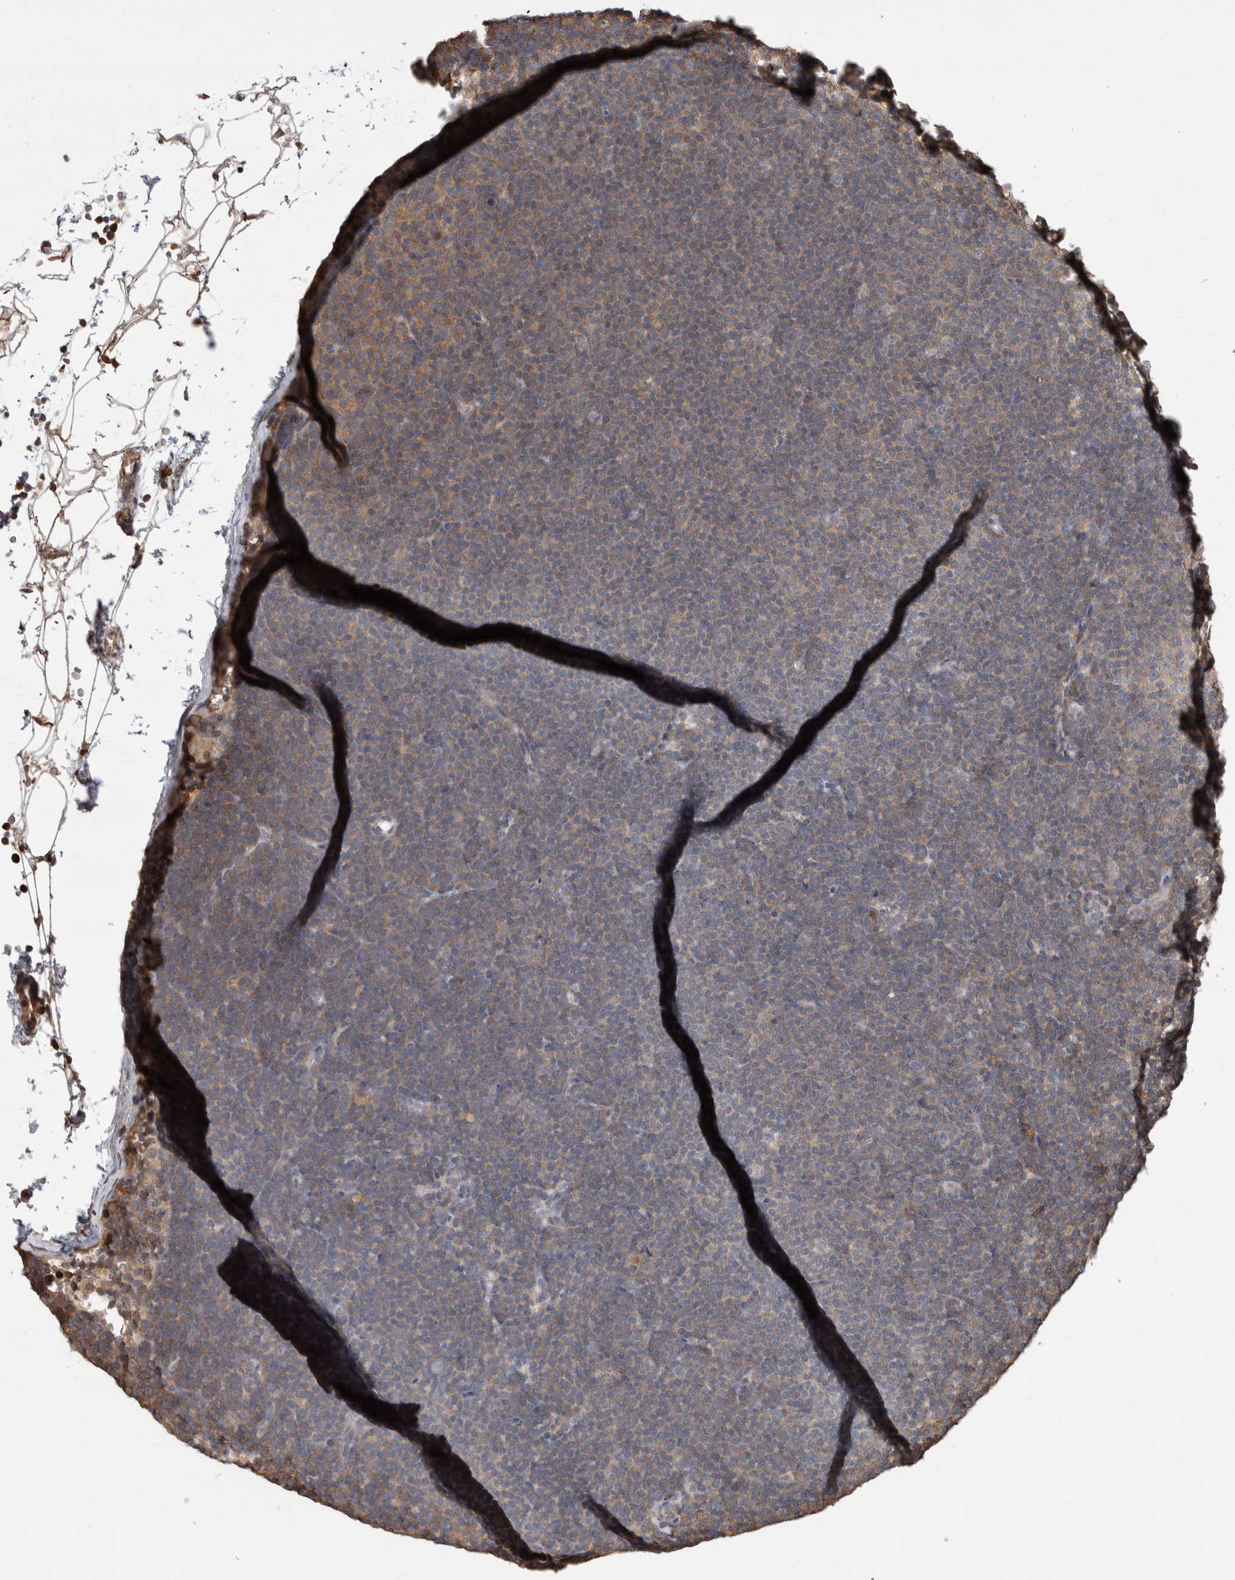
{"staining": {"intensity": "weak", "quantity": "25%-75%", "location": "cytoplasmic/membranous"}, "tissue": "lymphoma", "cell_type": "Tumor cells", "image_type": "cancer", "snomed": [{"axis": "morphology", "description": "Malignant lymphoma, non-Hodgkin's type, Low grade"}, {"axis": "topography", "description": "Lymph node"}], "caption": "About 25%-75% of tumor cells in lymphoma demonstrate weak cytoplasmic/membranous protein expression as visualized by brown immunohistochemical staining.", "gene": "TRIM5", "patient": {"sex": "female", "age": 53}}